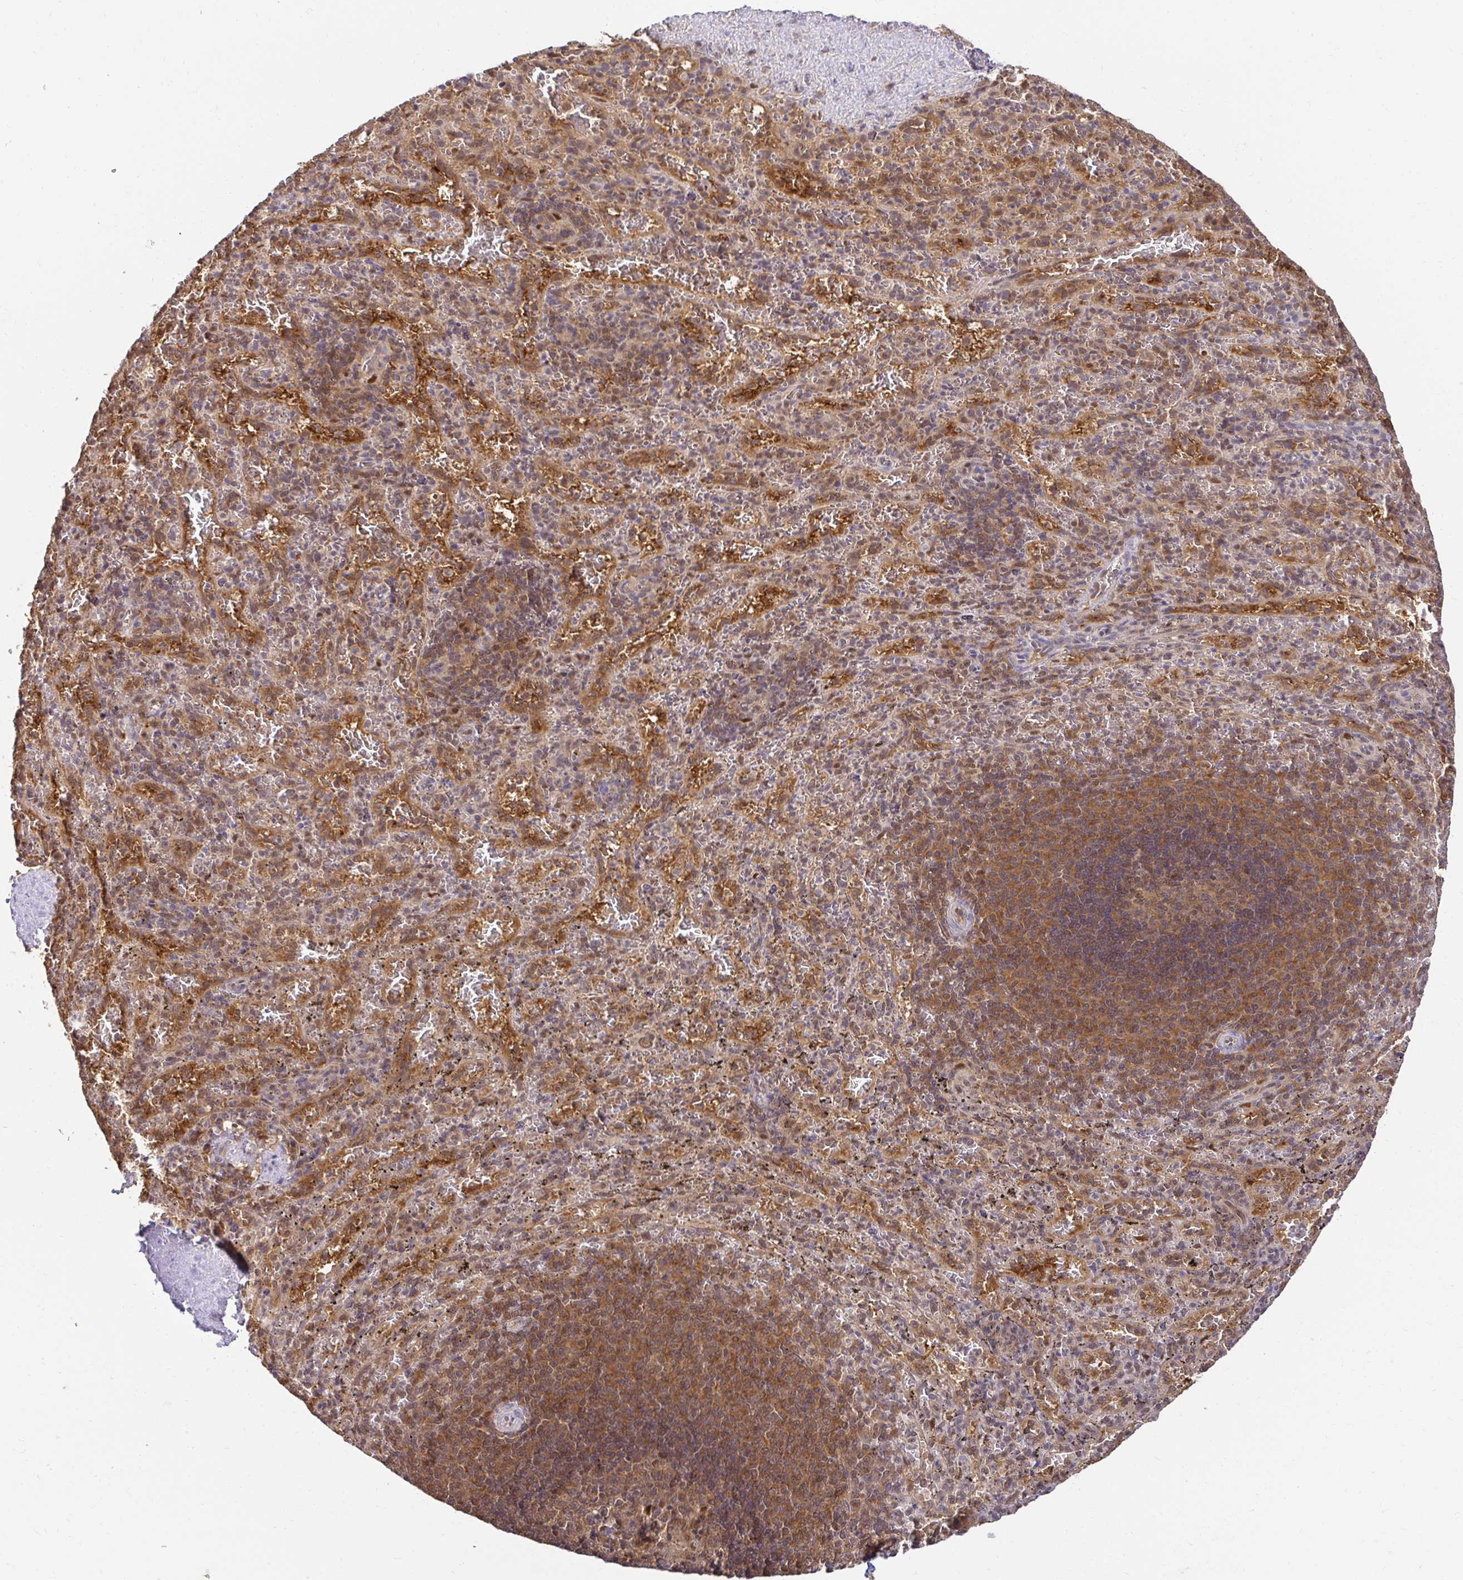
{"staining": {"intensity": "moderate", "quantity": "25%-75%", "location": "cytoplasmic/membranous,nuclear"}, "tissue": "spleen", "cell_type": "Cells in red pulp", "image_type": "normal", "snomed": [{"axis": "morphology", "description": "Normal tissue, NOS"}, {"axis": "topography", "description": "Spleen"}], "caption": "Immunohistochemistry (IHC) staining of benign spleen, which displays medium levels of moderate cytoplasmic/membranous,nuclear positivity in about 25%-75% of cells in red pulp indicating moderate cytoplasmic/membranous,nuclear protein staining. The staining was performed using DAB (3,3'-diaminobenzidine) (brown) for protein detection and nuclei were counterstained in hematoxylin (blue).", "gene": "PSMA4", "patient": {"sex": "male", "age": 57}}